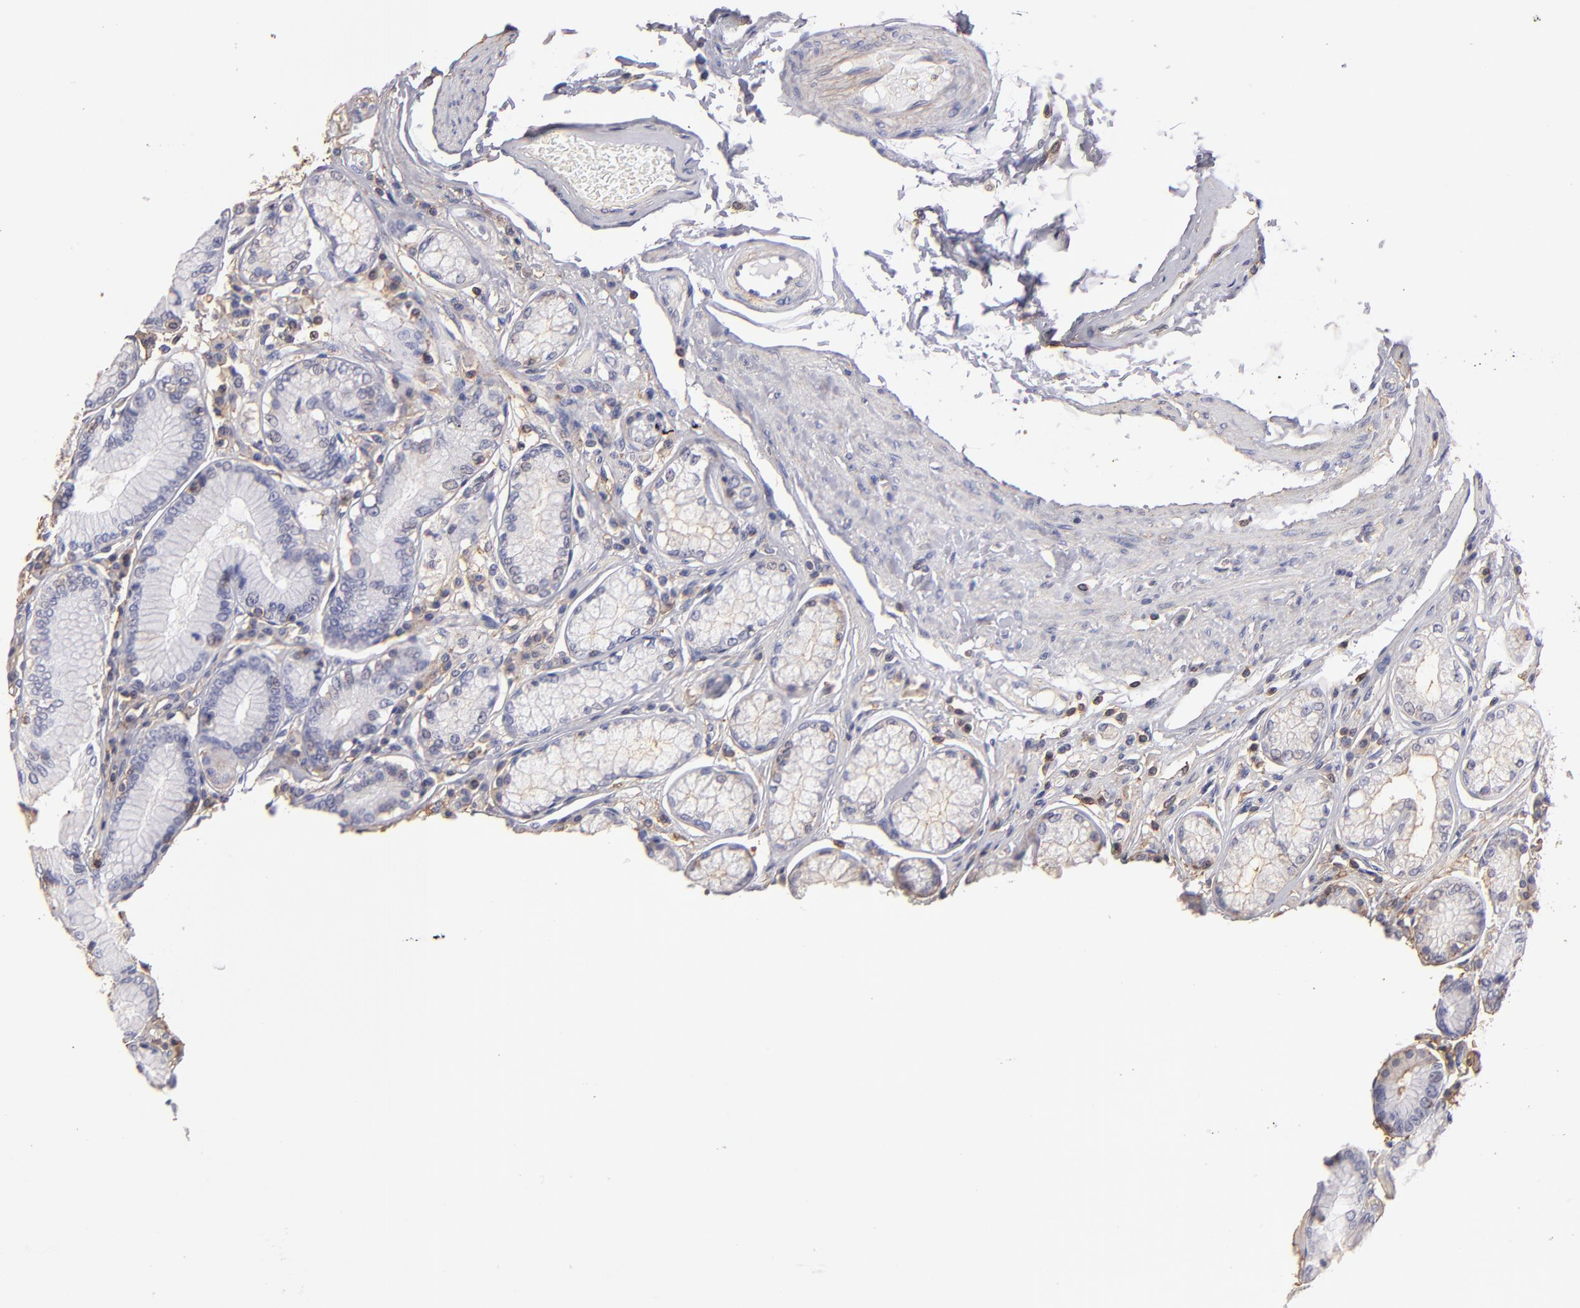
{"staining": {"intensity": "negative", "quantity": "none", "location": "none"}, "tissue": "stomach", "cell_type": "Glandular cells", "image_type": "normal", "snomed": [{"axis": "morphology", "description": "Normal tissue, NOS"}, {"axis": "morphology", "description": "Adenocarcinoma, NOS"}, {"axis": "topography", "description": "Stomach, lower"}], "caption": "Stomach stained for a protein using immunohistochemistry (IHC) shows no positivity glandular cells.", "gene": "ABCB1", "patient": {"sex": "female", "age": 76}}